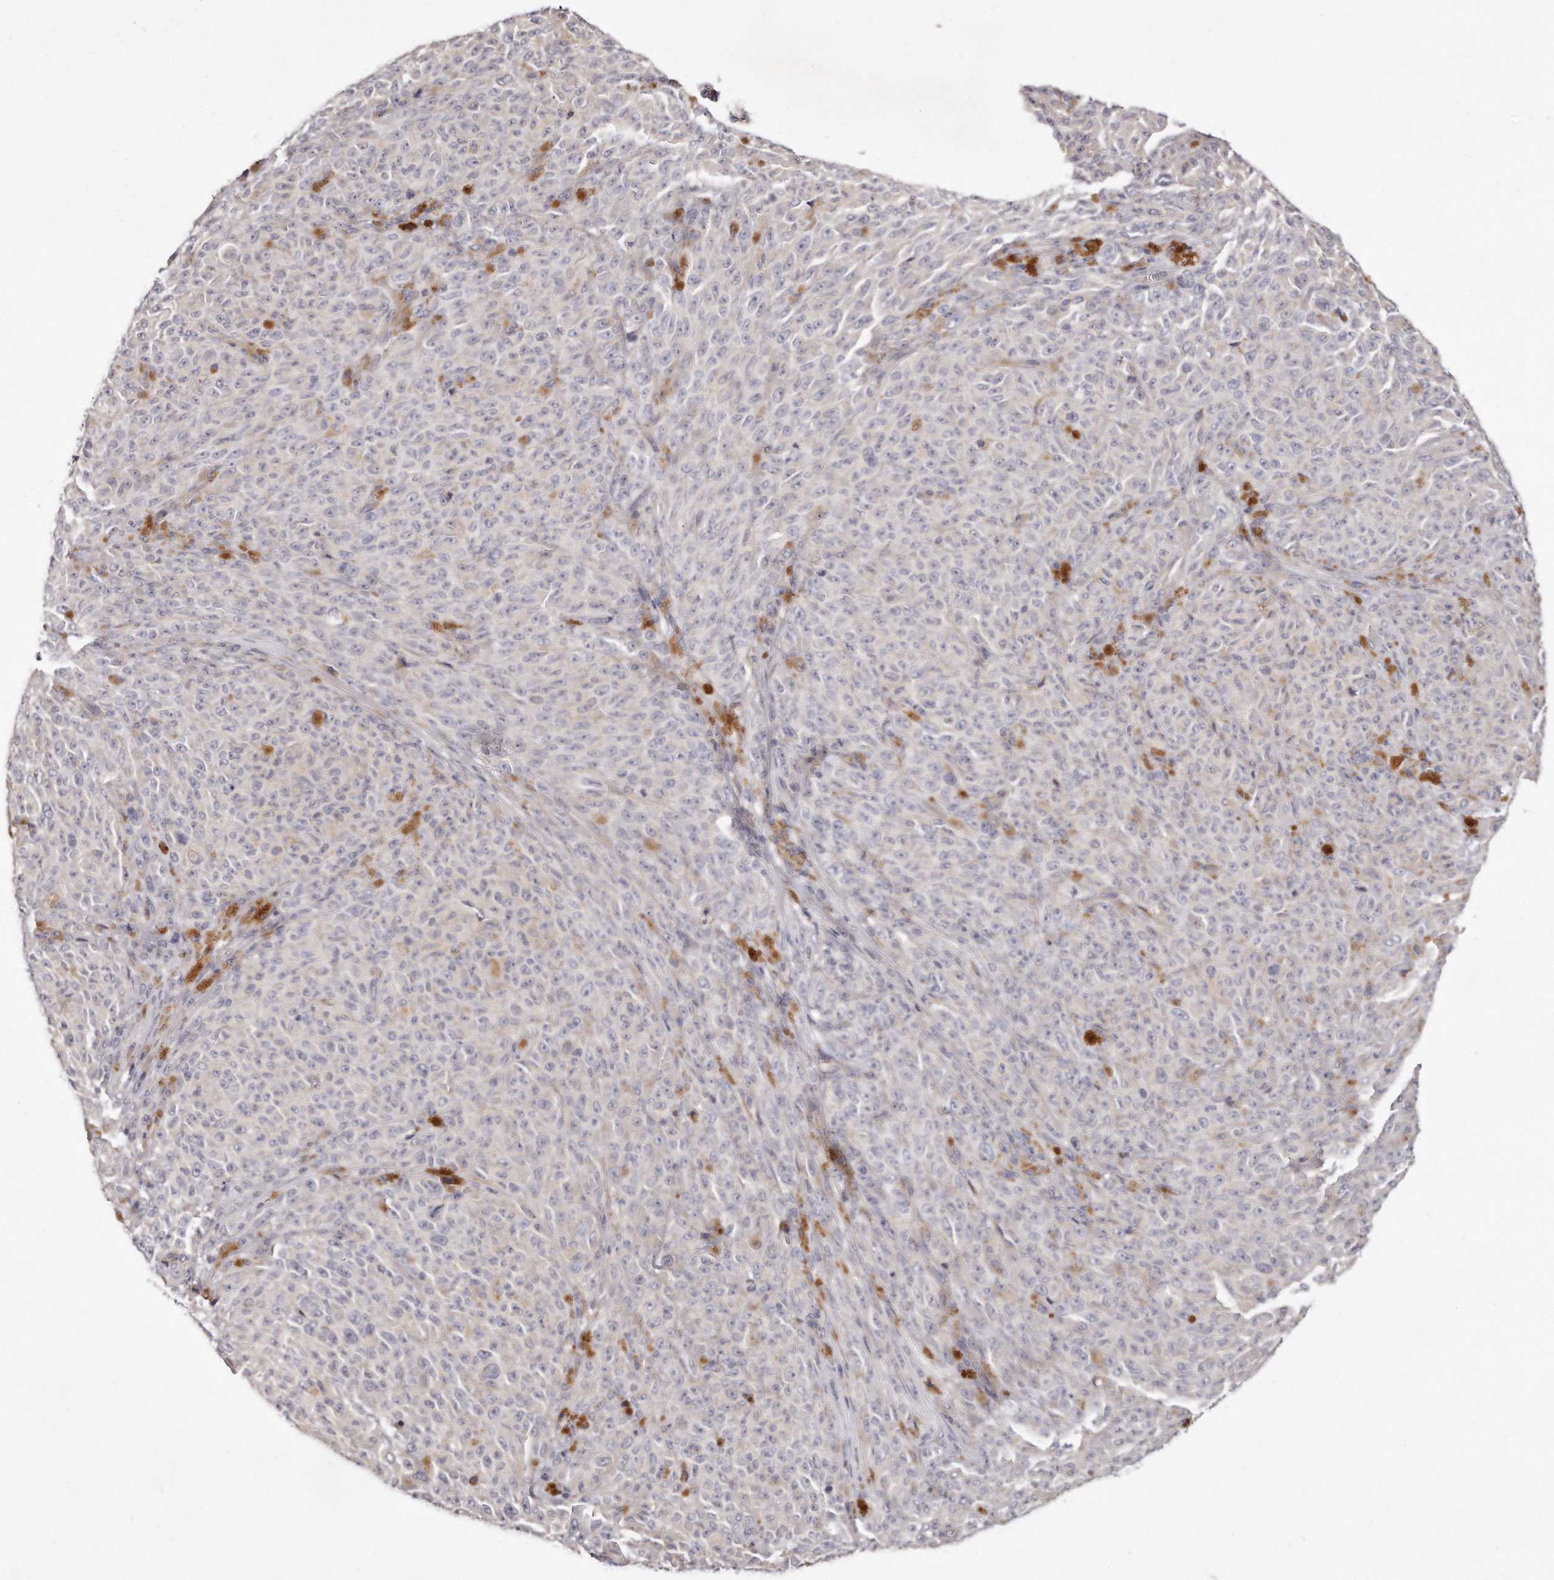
{"staining": {"intensity": "negative", "quantity": "none", "location": "none"}, "tissue": "melanoma", "cell_type": "Tumor cells", "image_type": "cancer", "snomed": [{"axis": "morphology", "description": "Malignant melanoma, NOS"}, {"axis": "topography", "description": "Skin"}], "caption": "This is an immunohistochemistry photomicrograph of human melanoma. There is no expression in tumor cells.", "gene": "TTLL4", "patient": {"sex": "female", "age": 82}}